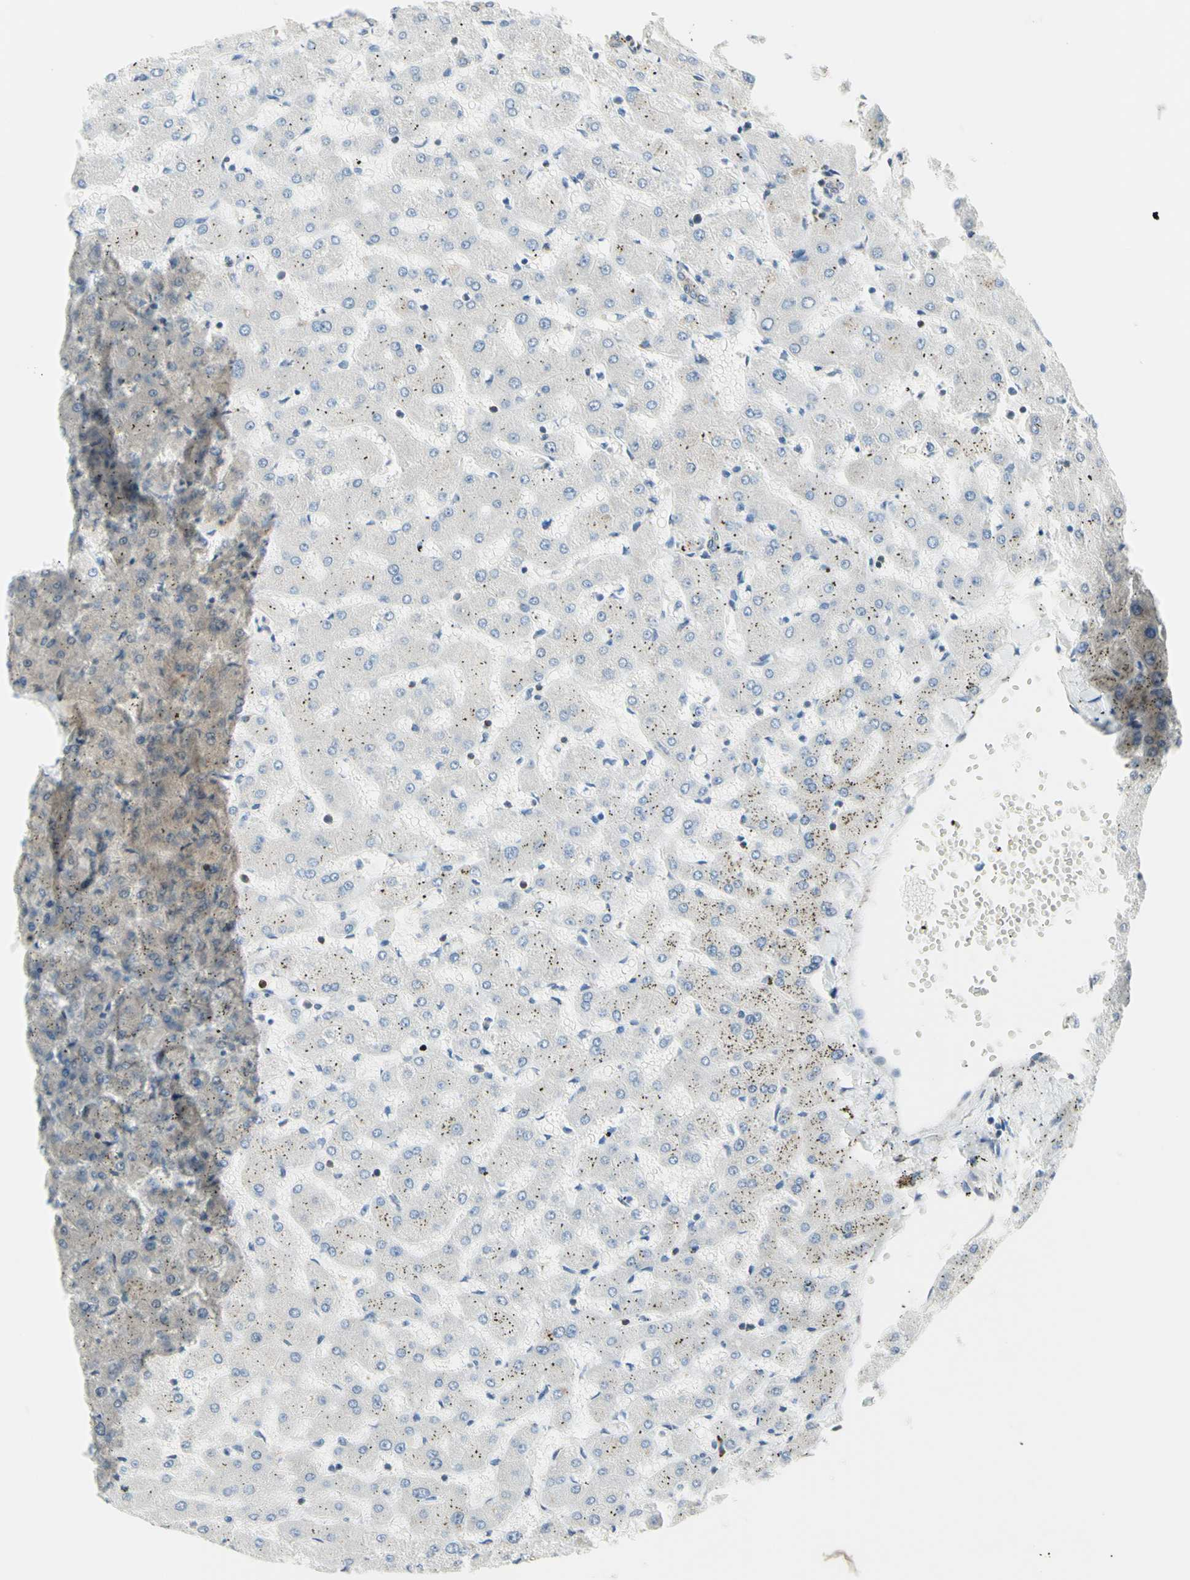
{"staining": {"intensity": "weak", "quantity": ">75%", "location": "cytoplasmic/membranous"}, "tissue": "liver", "cell_type": "Cholangiocytes", "image_type": "normal", "snomed": [{"axis": "morphology", "description": "Normal tissue, NOS"}, {"axis": "topography", "description": "Liver"}], "caption": "Cholangiocytes show low levels of weak cytoplasmic/membranous staining in approximately >75% of cells in normal human liver.", "gene": "TRAF2", "patient": {"sex": "female", "age": 63}}